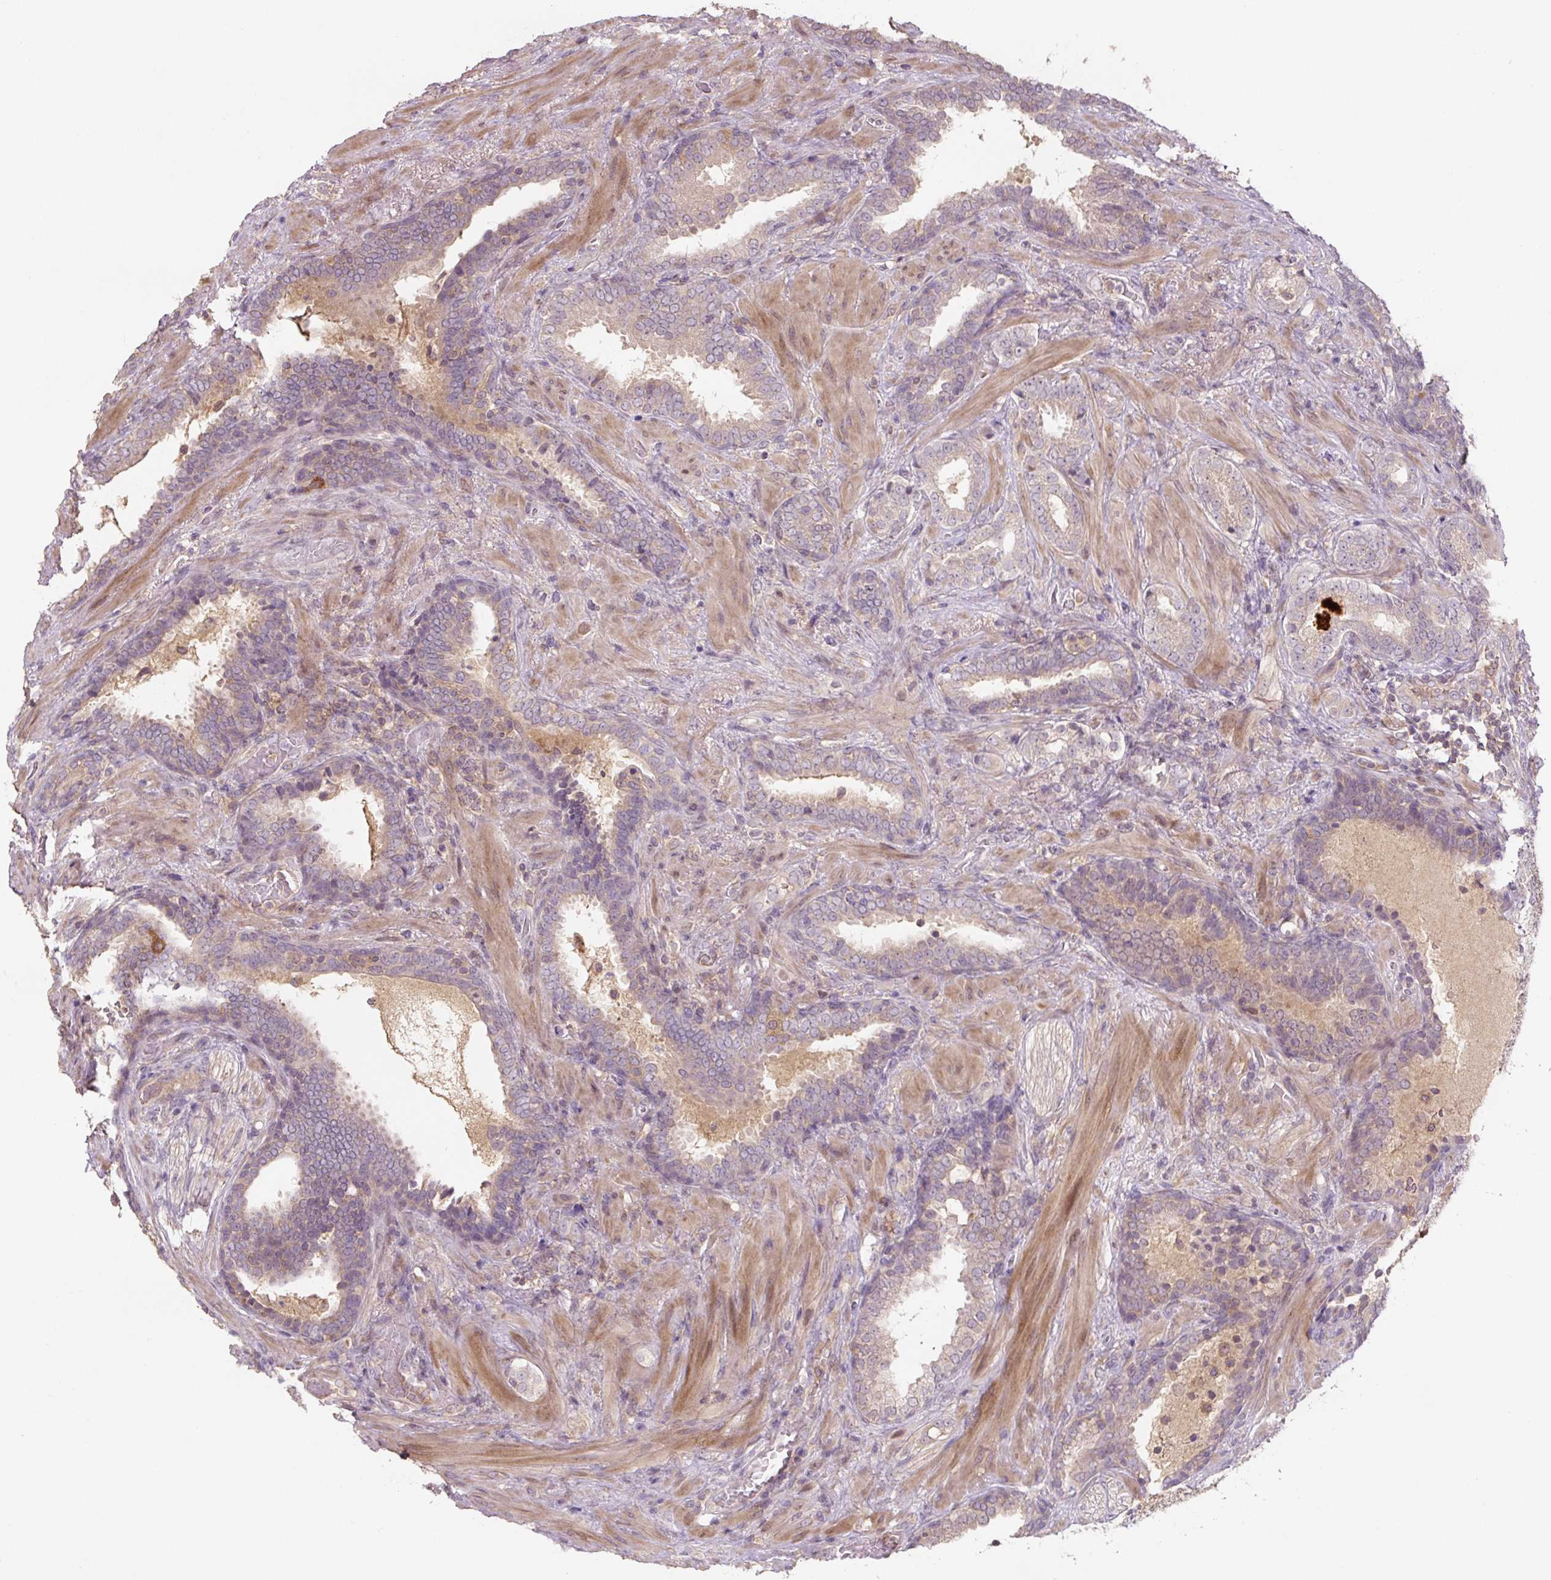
{"staining": {"intensity": "negative", "quantity": "none", "location": "none"}, "tissue": "prostate cancer", "cell_type": "Tumor cells", "image_type": "cancer", "snomed": [{"axis": "morphology", "description": "Adenocarcinoma, High grade"}, {"axis": "topography", "description": "Prostate"}], "caption": "Immunohistochemical staining of human prostate cancer (high-grade adenocarcinoma) reveals no significant positivity in tumor cells. The staining was performed using DAB to visualize the protein expression in brown, while the nuclei were stained in blue with hematoxylin (Magnification: 20x).", "gene": "C2orf73", "patient": {"sex": "male", "age": 65}}